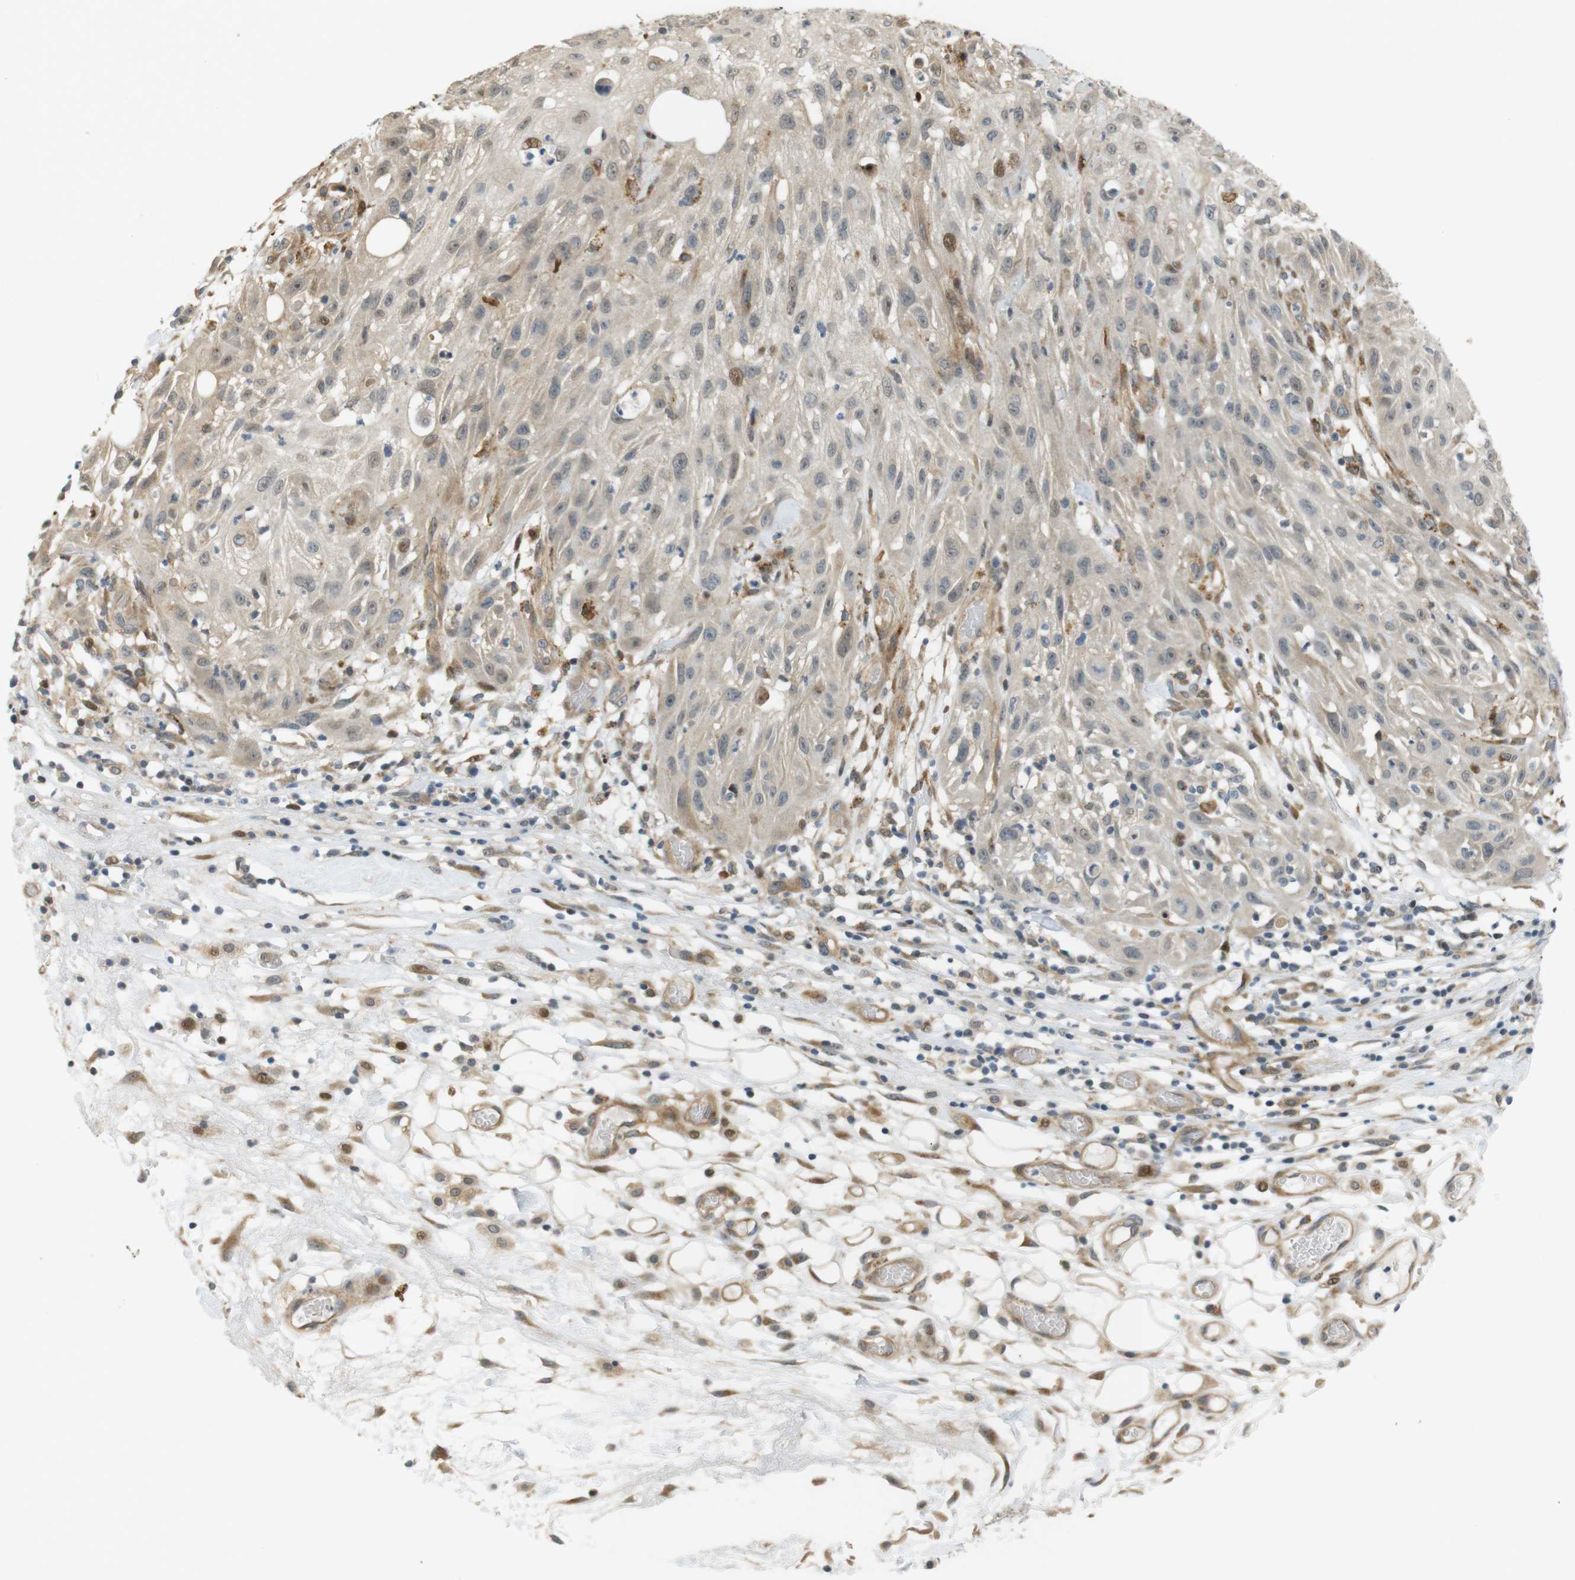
{"staining": {"intensity": "weak", "quantity": "25%-75%", "location": "cytoplasmic/membranous,nuclear"}, "tissue": "skin cancer", "cell_type": "Tumor cells", "image_type": "cancer", "snomed": [{"axis": "morphology", "description": "Squamous cell carcinoma, NOS"}, {"axis": "topography", "description": "Skin"}], "caption": "Protein expression analysis of skin squamous cell carcinoma reveals weak cytoplasmic/membranous and nuclear expression in approximately 25%-75% of tumor cells.", "gene": "TSPAN9", "patient": {"sex": "male", "age": 75}}